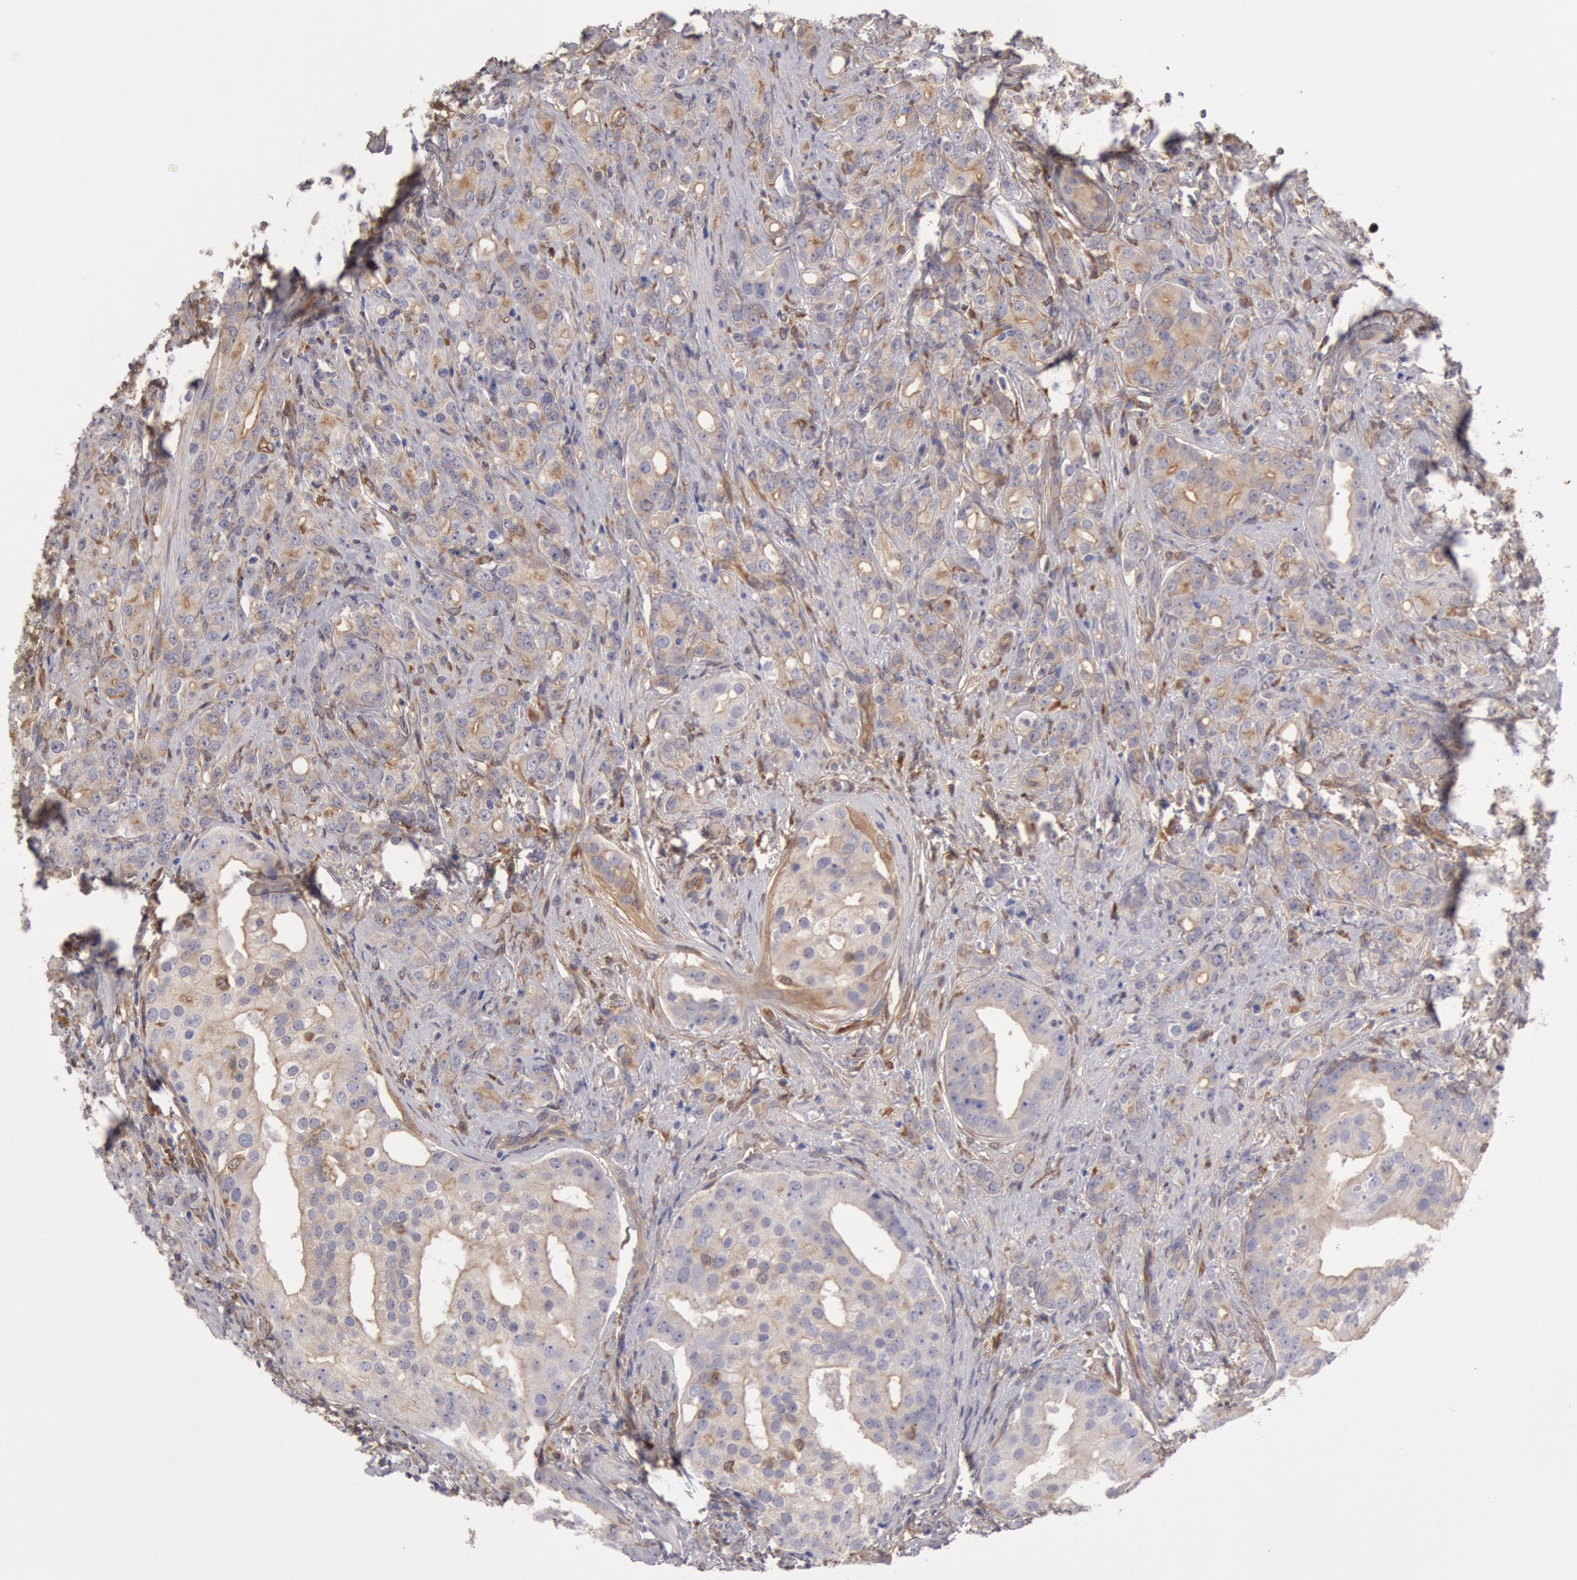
{"staining": {"intensity": "negative", "quantity": "none", "location": "none"}, "tissue": "prostate cancer", "cell_type": "Tumor cells", "image_type": "cancer", "snomed": [{"axis": "morphology", "description": "Adenocarcinoma, Medium grade"}, {"axis": "topography", "description": "Prostate"}], "caption": "Immunohistochemistry histopathology image of human prostate medium-grade adenocarcinoma stained for a protein (brown), which displays no positivity in tumor cells.", "gene": "CCDC50", "patient": {"sex": "male", "age": 59}}